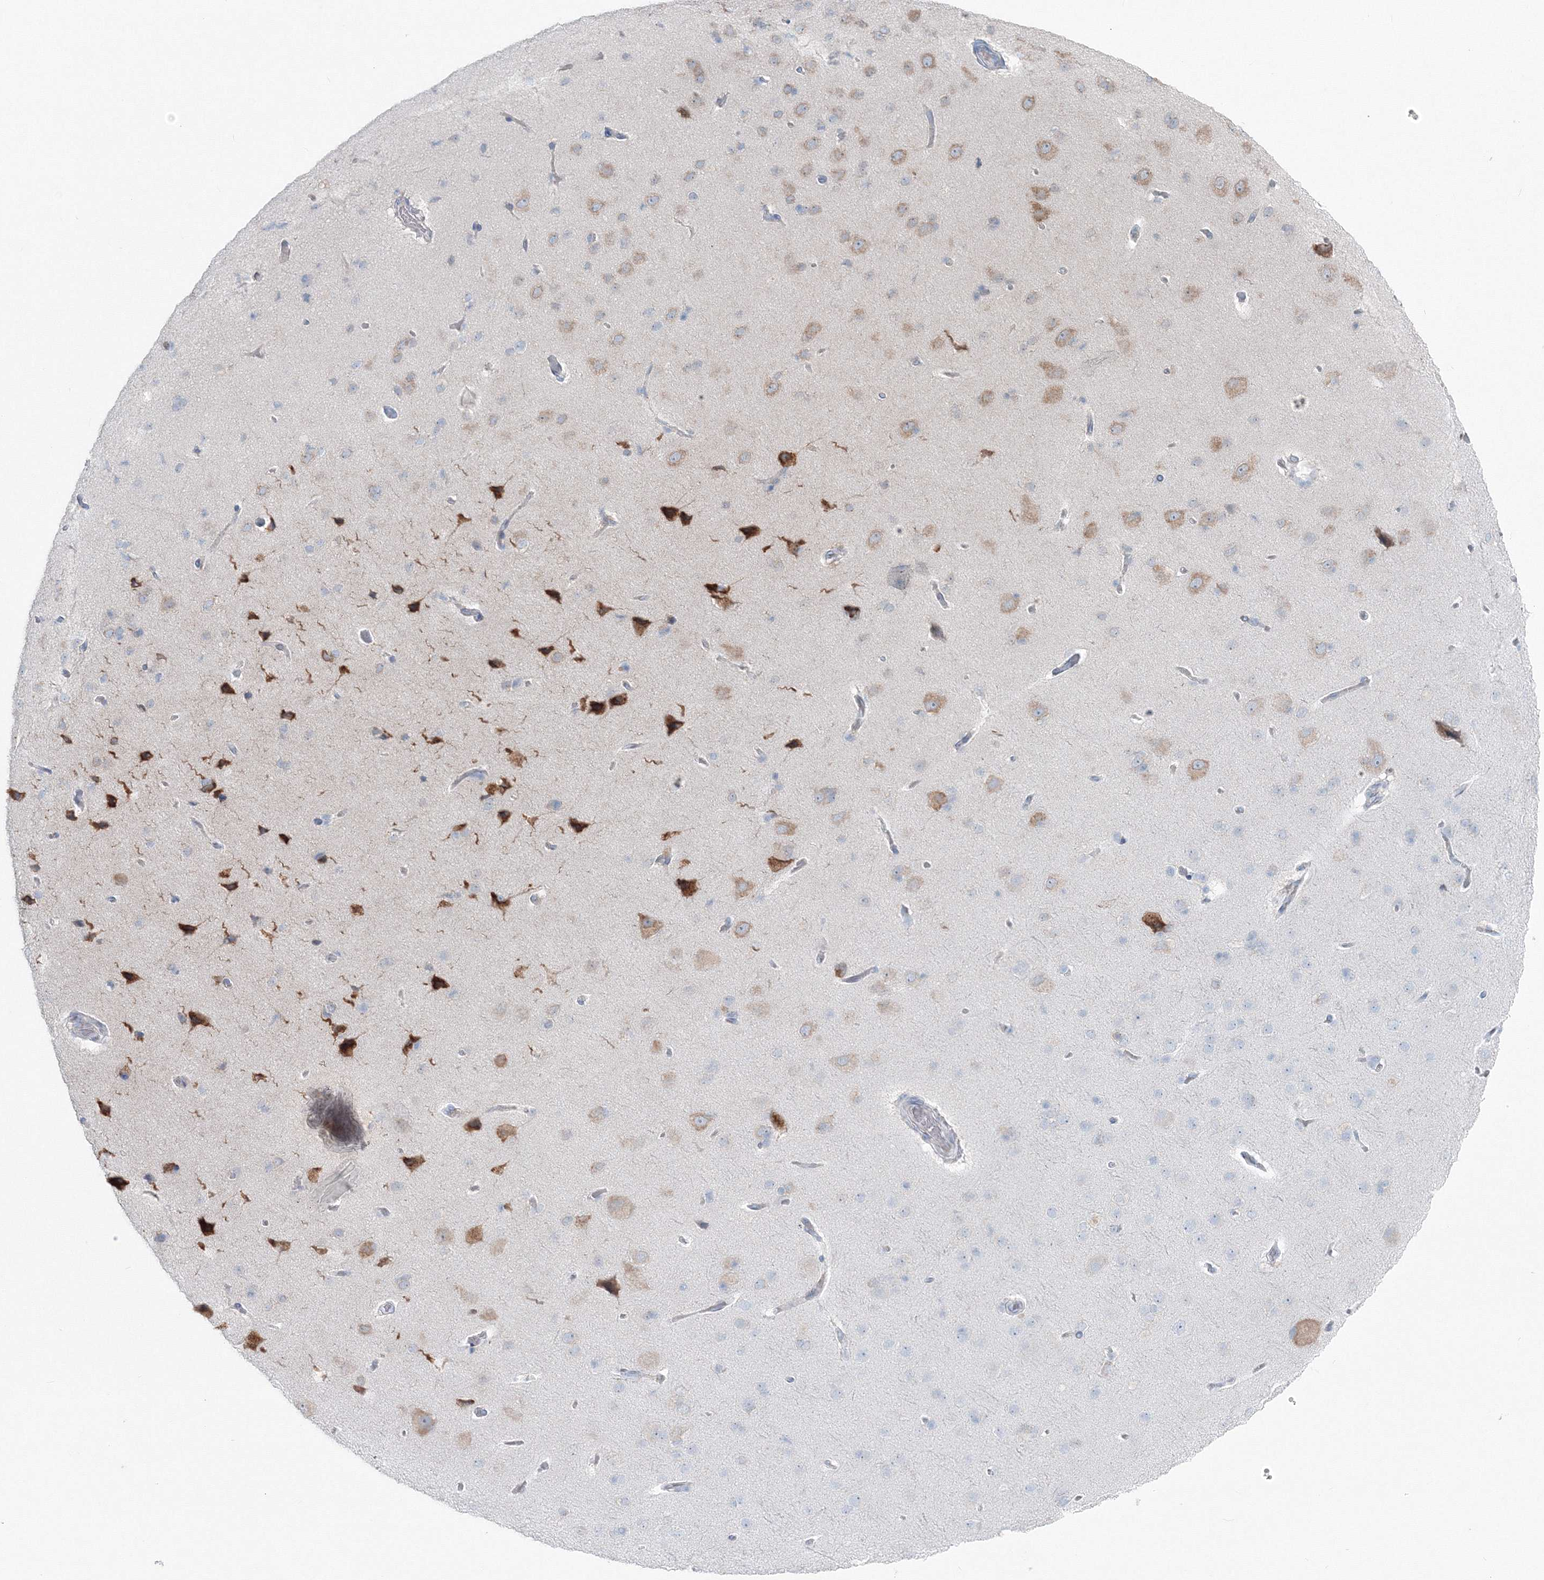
{"staining": {"intensity": "negative", "quantity": "none", "location": "none"}, "tissue": "cerebral cortex", "cell_type": "Endothelial cells", "image_type": "normal", "snomed": [{"axis": "morphology", "description": "Normal tissue, NOS"}, {"axis": "topography", "description": "Cerebral cortex"}], "caption": "A micrograph of cerebral cortex stained for a protein displays no brown staining in endothelial cells. Nuclei are stained in blue.", "gene": "ENSG00000285283", "patient": {"sex": "male", "age": 62}}